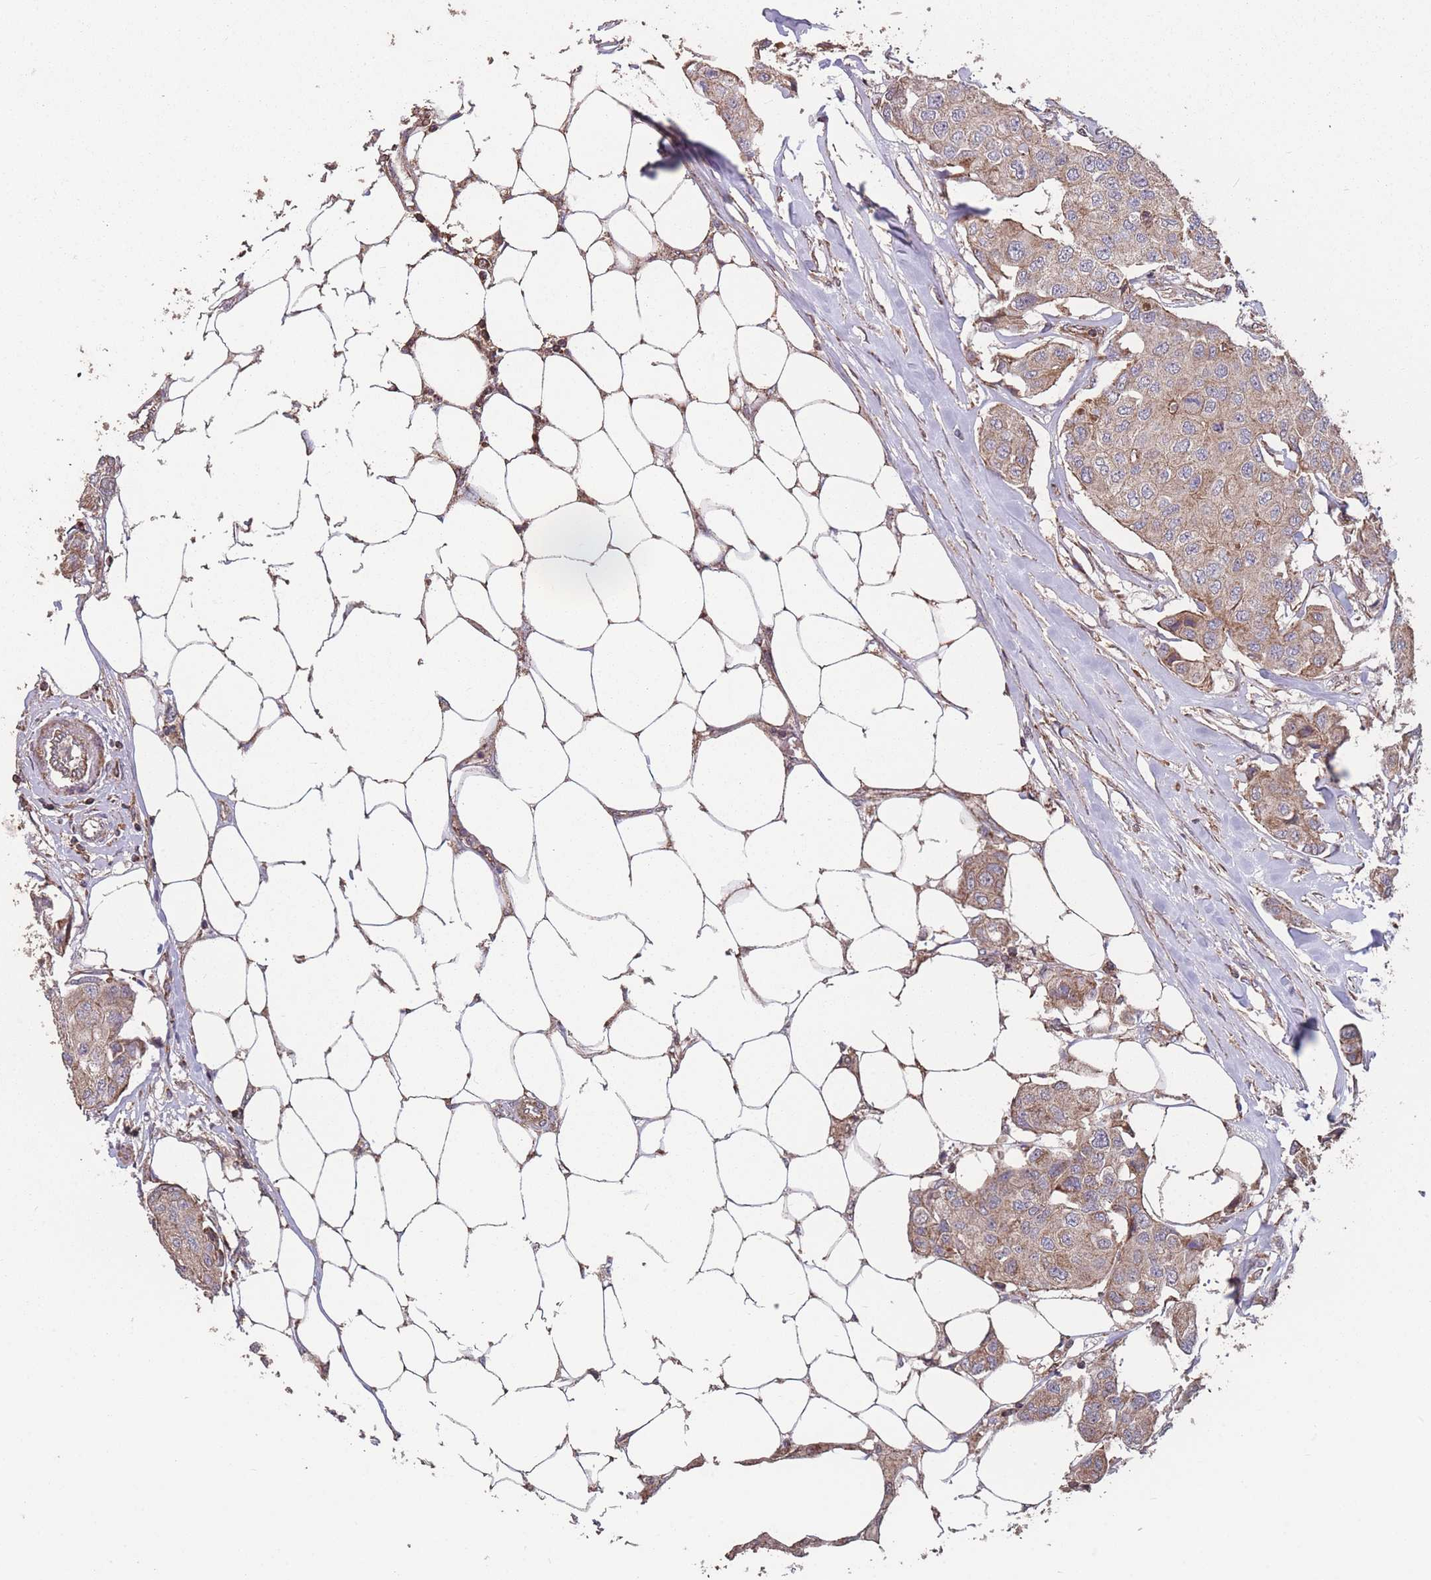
{"staining": {"intensity": "weak", "quantity": ">75%", "location": "cytoplasmic/membranous"}, "tissue": "breast cancer", "cell_type": "Tumor cells", "image_type": "cancer", "snomed": [{"axis": "morphology", "description": "Duct carcinoma"}, {"axis": "topography", "description": "Breast"}, {"axis": "topography", "description": "Lymph node"}], "caption": "A high-resolution histopathology image shows immunohistochemistry staining of breast cancer (intraductal carcinoma), which shows weak cytoplasmic/membranous positivity in approximately >75% of tumor cells.", "gene": "NUDT21", "patient": {"sex": "female", "age": 80}}